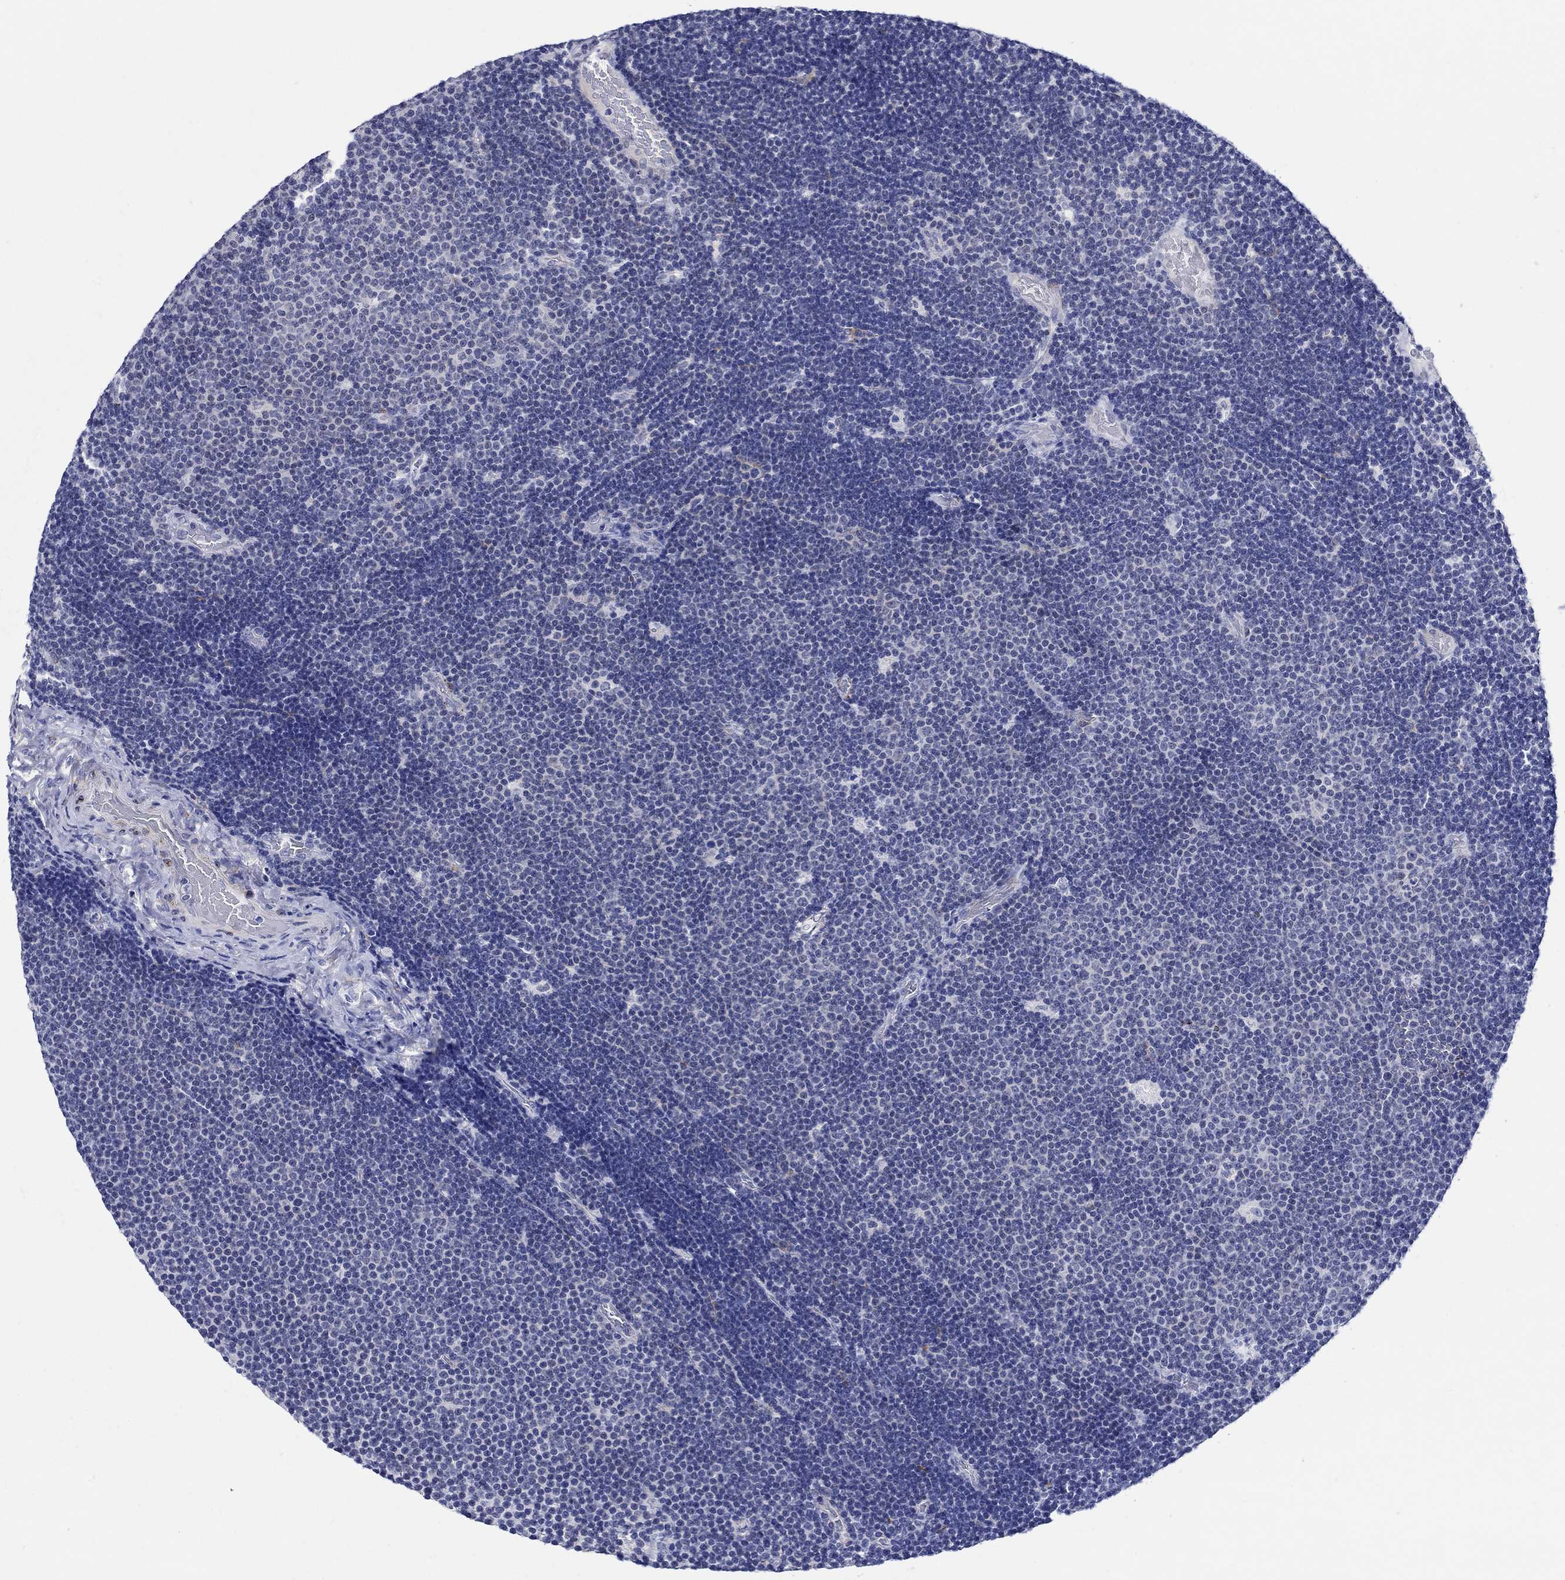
{"staining": {"intensity": "negative", "quantity": "none", "location": "none"}, "tissue": "lymphoma", "cell_type": "Tumor cells", "image_type": "cancer", "snomed": [{"axis": "morphology", "description": "Malignant lymphoma, non-Hodgkin's type, Low grade"}, {"axis": "topography", "description": "Brain"}], "caption": "Tumor cells are negative for protein expression in human malignant lymphoma, non-Hodgkin's type (low-grade). (IHC, brightfield microscopy, high magnification).", "gene": "MC2R", "patient": {"sex": "female", "age": 66}}